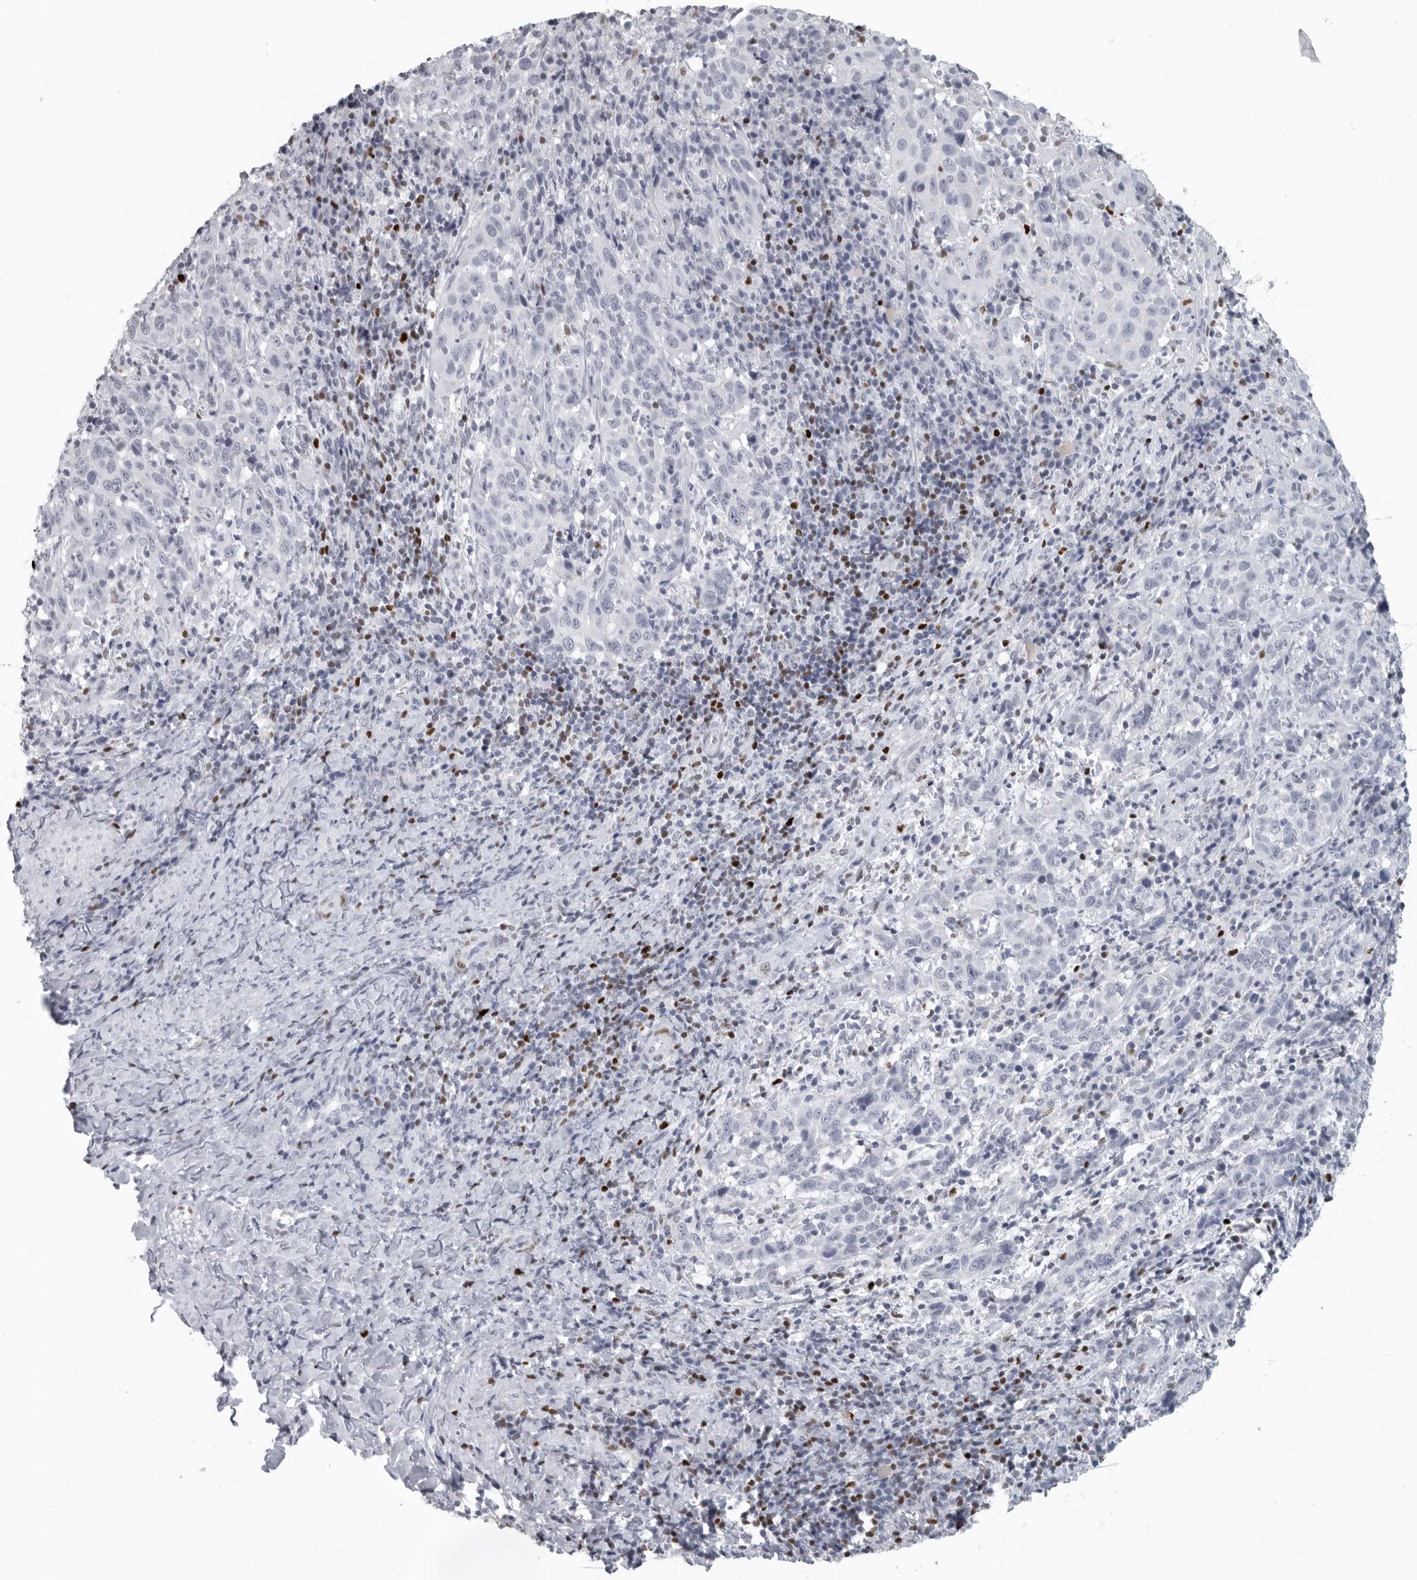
{"staining": {"intensity": "negative", "quantity": "none", "location": "none"}, "tissue": "cervical cancer", "cell_type": "Tumor cells", "image_type": "cancer", "snomed": [{"axis": "morphology", "description": "Squamous cell carcinoma, NOS"}, {"axis": "topography", "description": "Cervix"}], "caption": "Immunohistochemistry of cervical squamous cell carcinoma reveals no expression in tumor cells.", "gene": "SATB2", "patient": {"sex": "female", "age": 46}}